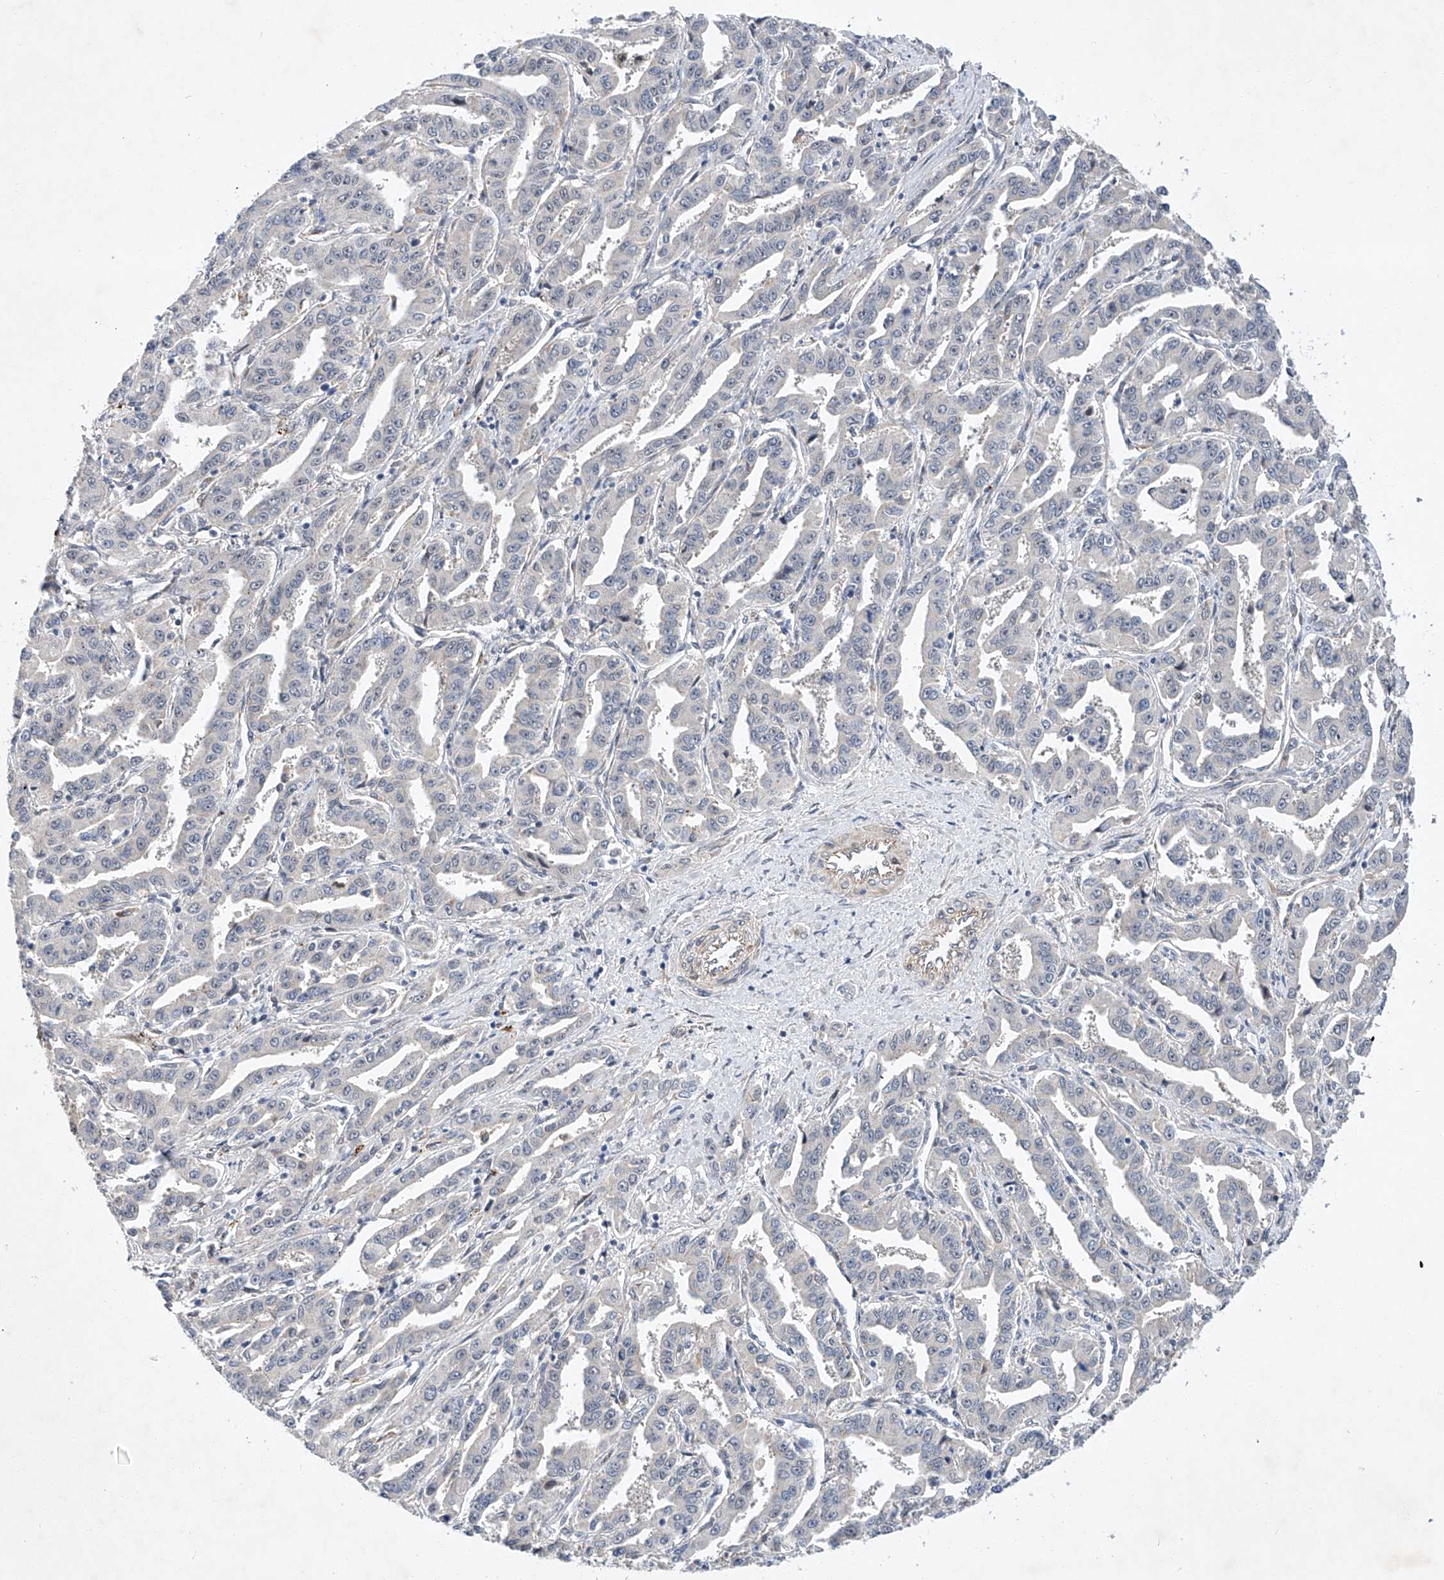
{"staining": {"intensity": "negative", "quantity": "none", "location": "none"}, "tissue": "liver cancer", "cell_type": "Tumor cells", "image_type": "cancer", "snomed": [{"axis": "morphology", "description": "Cholangiocarcinoma"}, {"axis": "topography", "description": "Liver"}], "caption": "This is an IHC photomicrograph of human cholangiocarcinoma (liver). There is no expression in tumor cells.", "gene": "AMD1", "patient": {"sex": "male", "age": 59}}